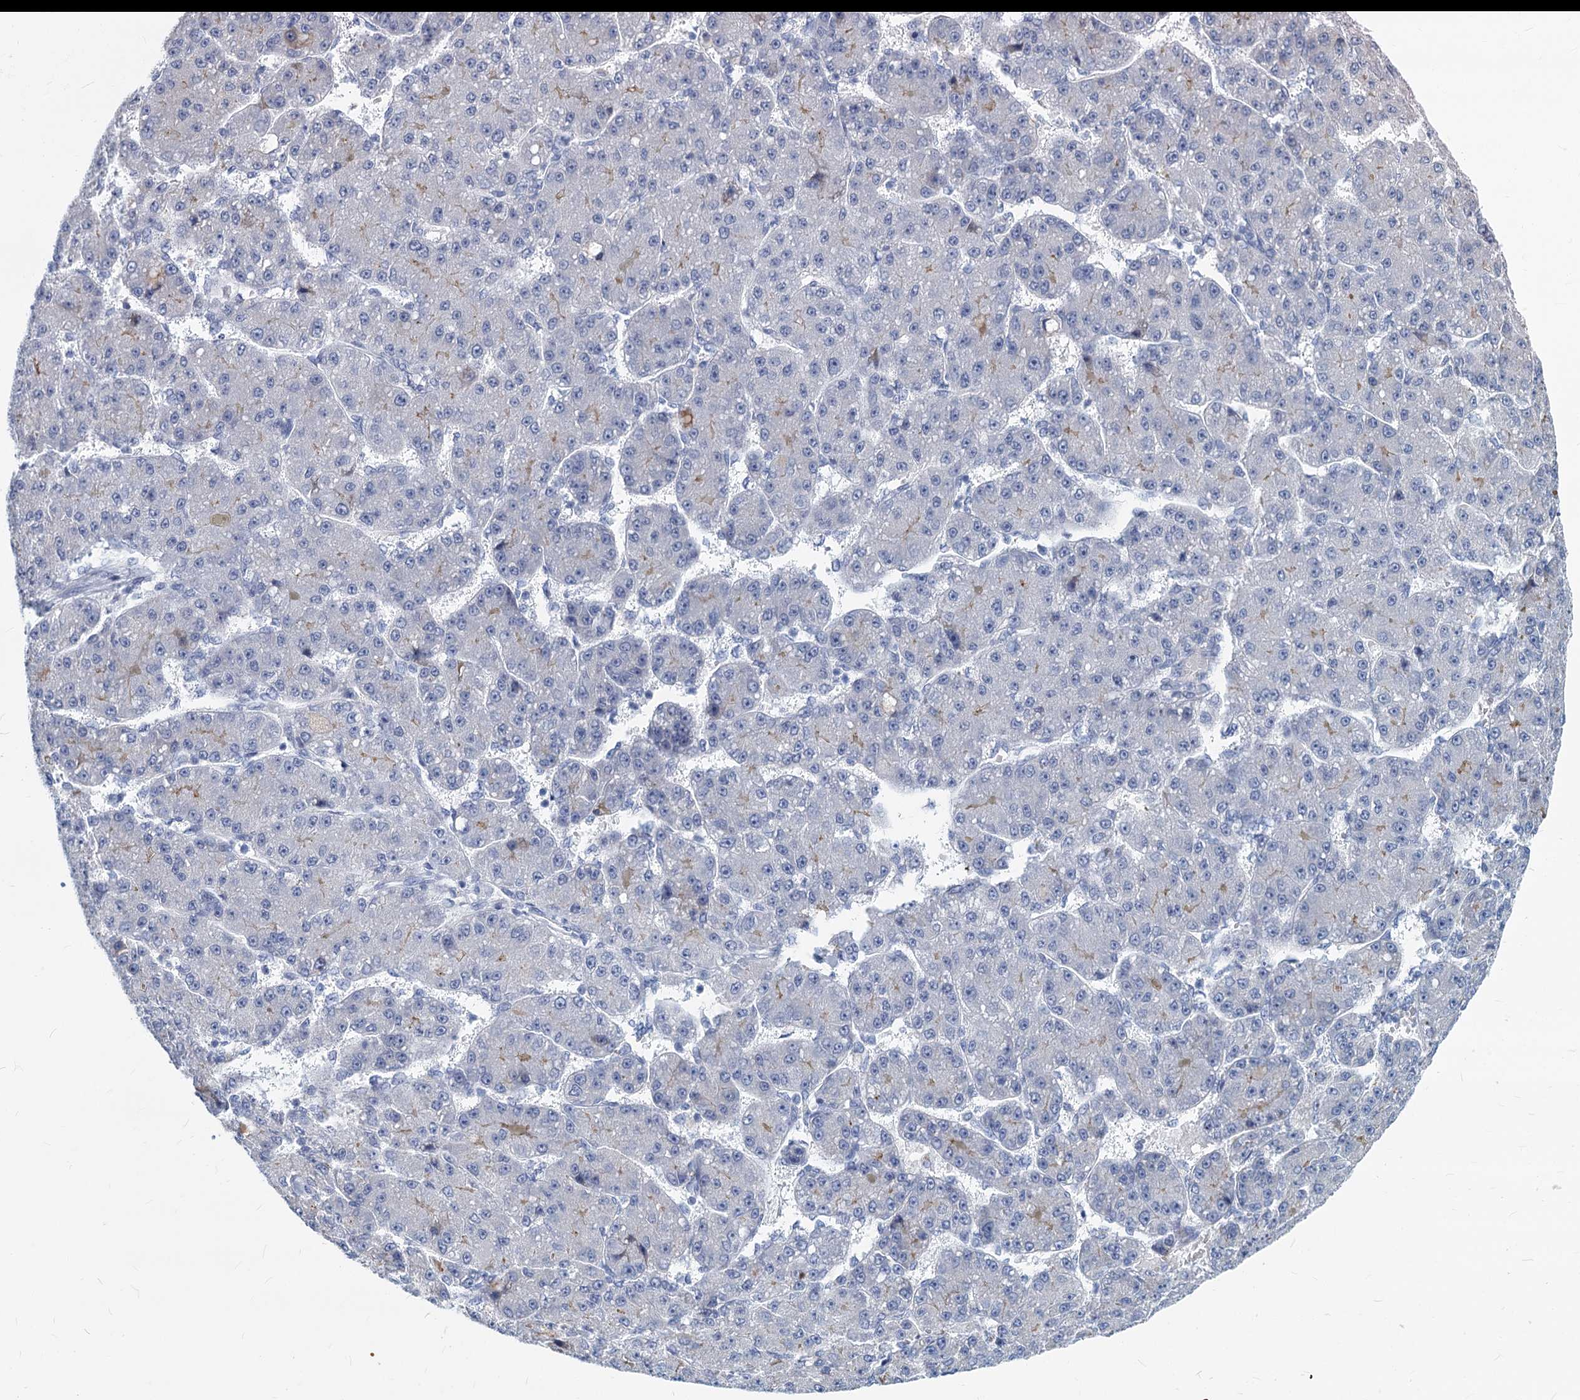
{"staining": {"intensity": "negative", "quantity": "none", "location": "none"}, "tissue": "liver cancer", "cell_type": "Tumor cells", "image_type": "cancer", "snomed": [{"axis": "morphology", "description": "Carcinoma, Hepatocellular, NOS"}, {"axis": "topography", "description": "Liver"}], "caption": "Immunohistochemical staining of human hepatocellular carcinoma (liver) exhibits no significant positivity in tumor cells.", "gene": "GSTM3", "patient": {"sex": "male", "age": 67}}